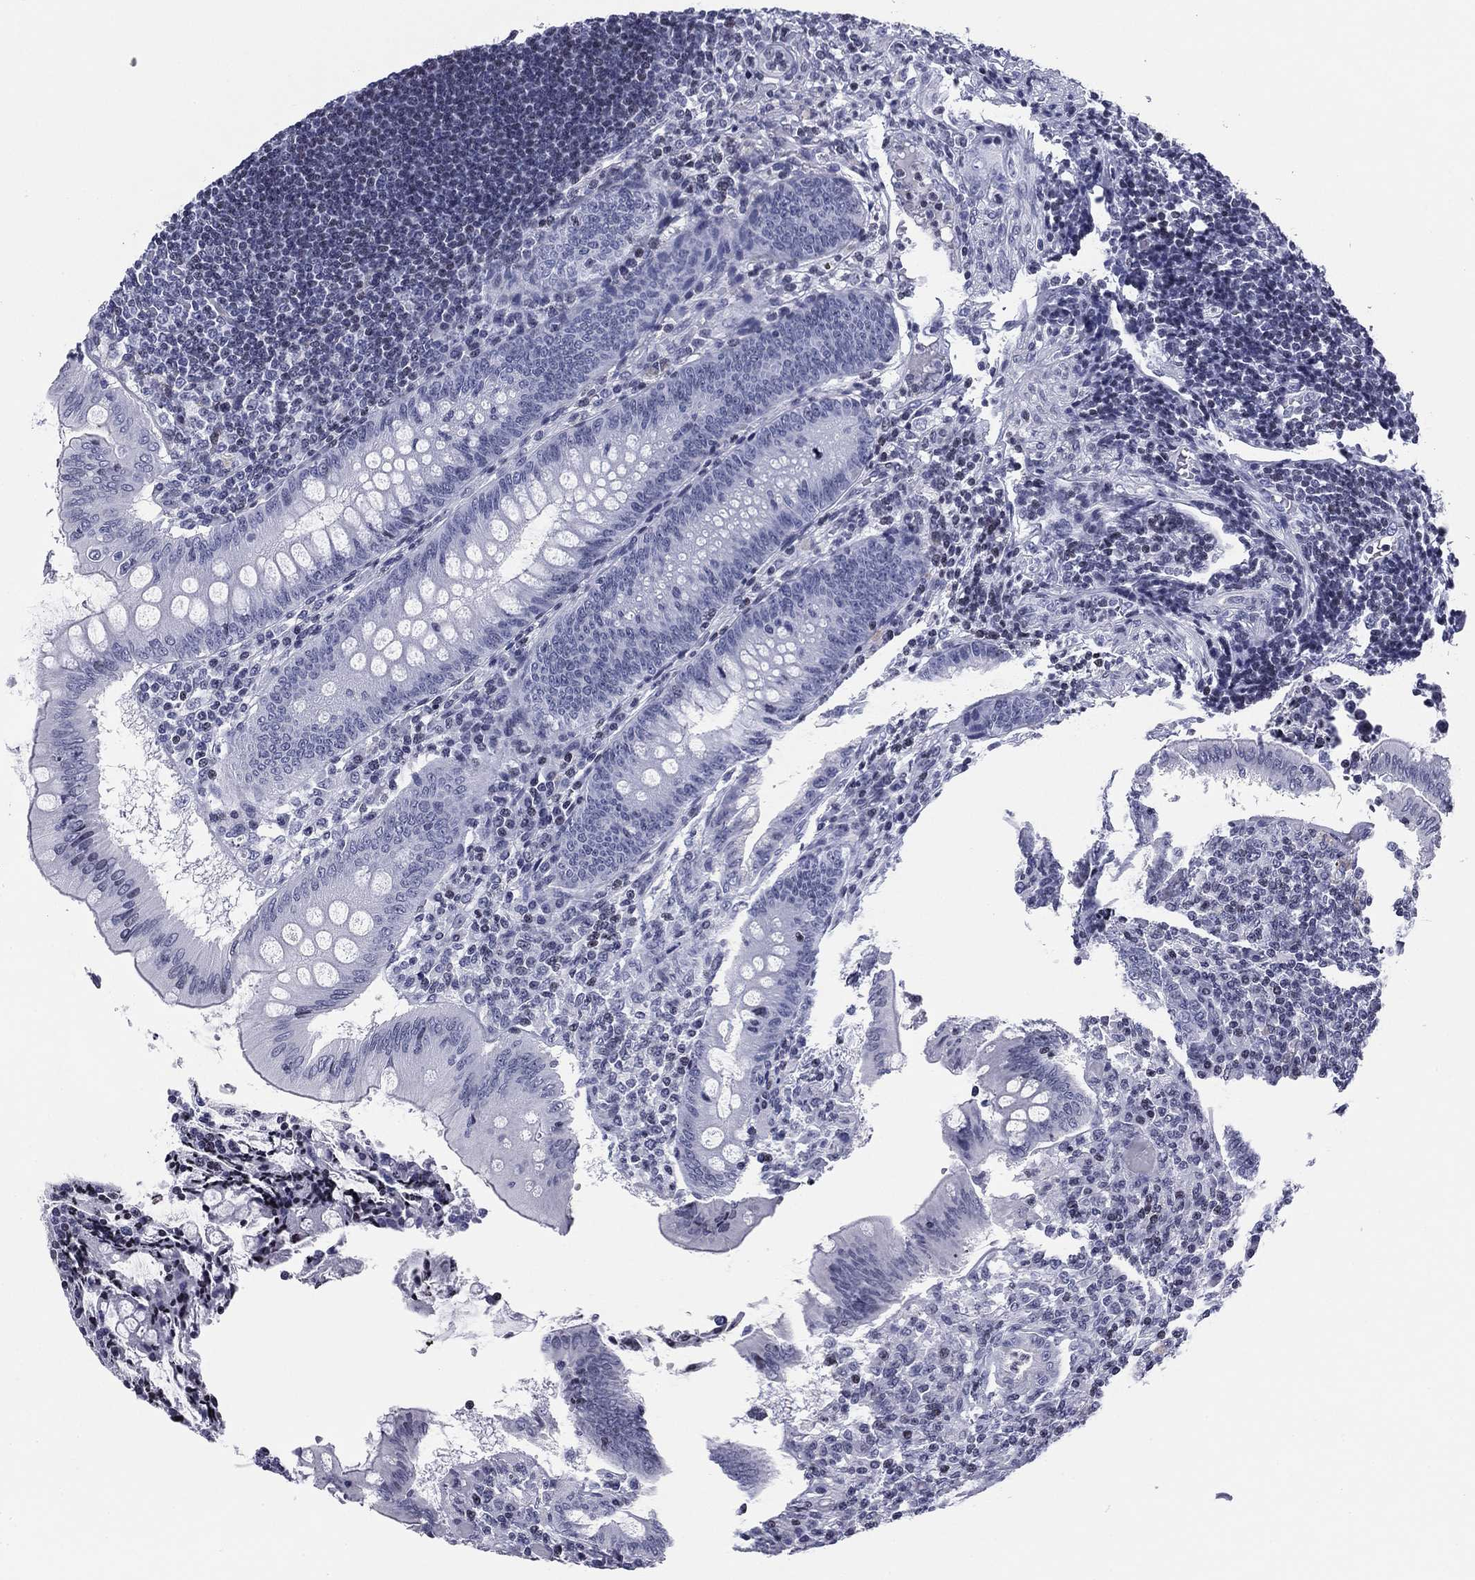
{"staining": {"intensity": "negative", "quantity": "none", "location": "none"}, "tissue": "appendix", "cell_type": "Glandular cells", "image_type": "normal", "snomed": [{"axis": "morphology", "description": "Normal tissue, NOS"}, {"axis": "morphology", "description": "Inflammation, NOS"}, {"axis": "topography", "description": "Appendix"}], "caption": "Immunohistochemistry (IHC) of normal appendix demonstrates no positivity in glandular cells. (DAB (3,3'-diaminobenzidine) IHC, high magnification).", "gene": "CCDC144A", "patient": {"sex": "male", "age": 16}}